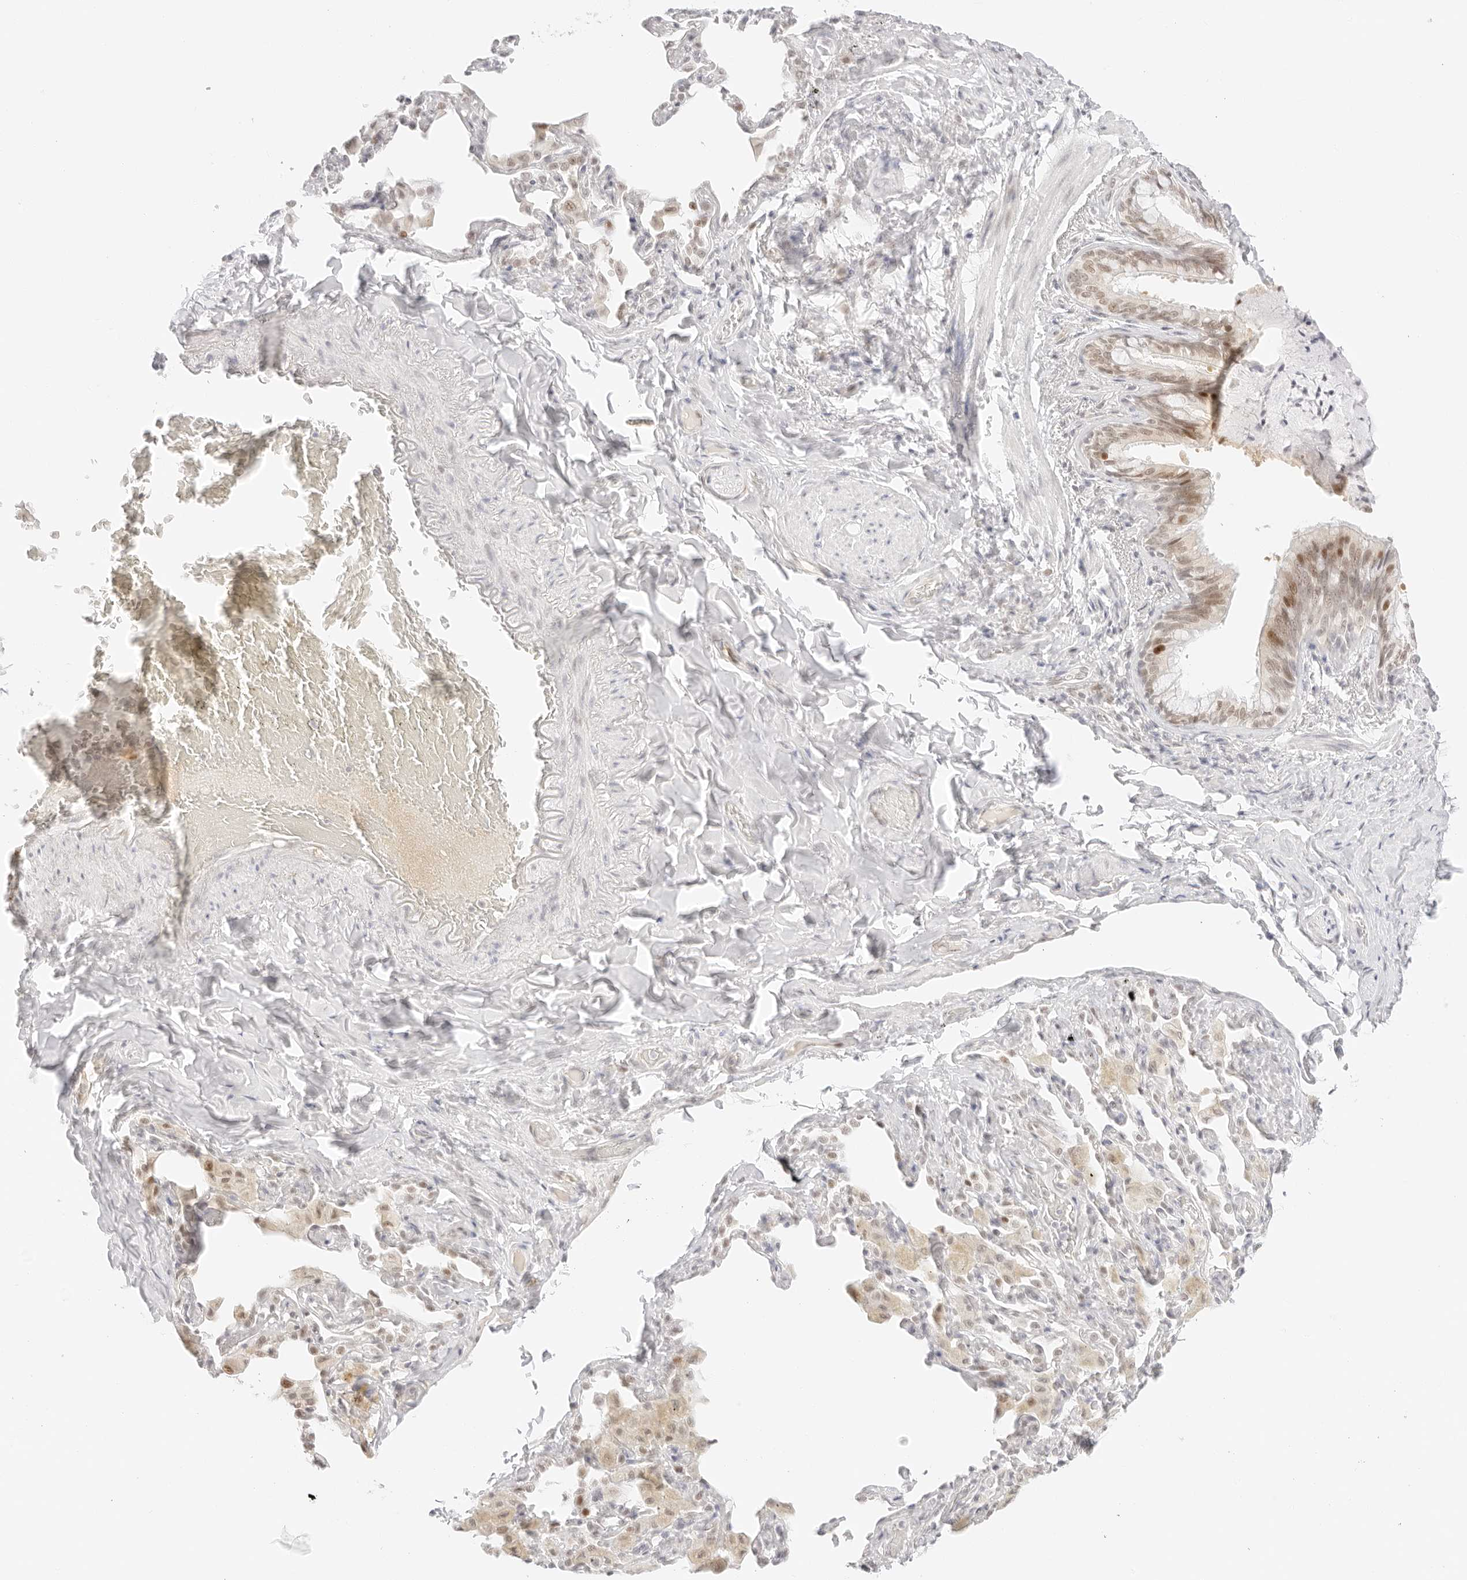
{"staining": {"intensity": "moderate", "quantity": ">75%", "location": "nuclear"}, "tissue": "bronchus", "cell_type": "Respiratory epithelial cells", "image_type": "normal", "snomed": [{"axis": "morphology", "description": "Normal tissue, NOS"}, {"axis": "morphology", "description": "Inflammation, NOS"}, {"axis": "topography", "description": "Bronchus"}, {"axis": "topography", "description": "Lung"}], "caption": "This micrograph demonstrates normal bronchus stained with immunohistochemistry to label a protein in brown. The nuclear of respiratory epithelial cells show moderate positivity for the protein. Nuclei are counter-stained blue.", "gene": "ITGA6", "patient": {"sex": "female", "age": 46}}